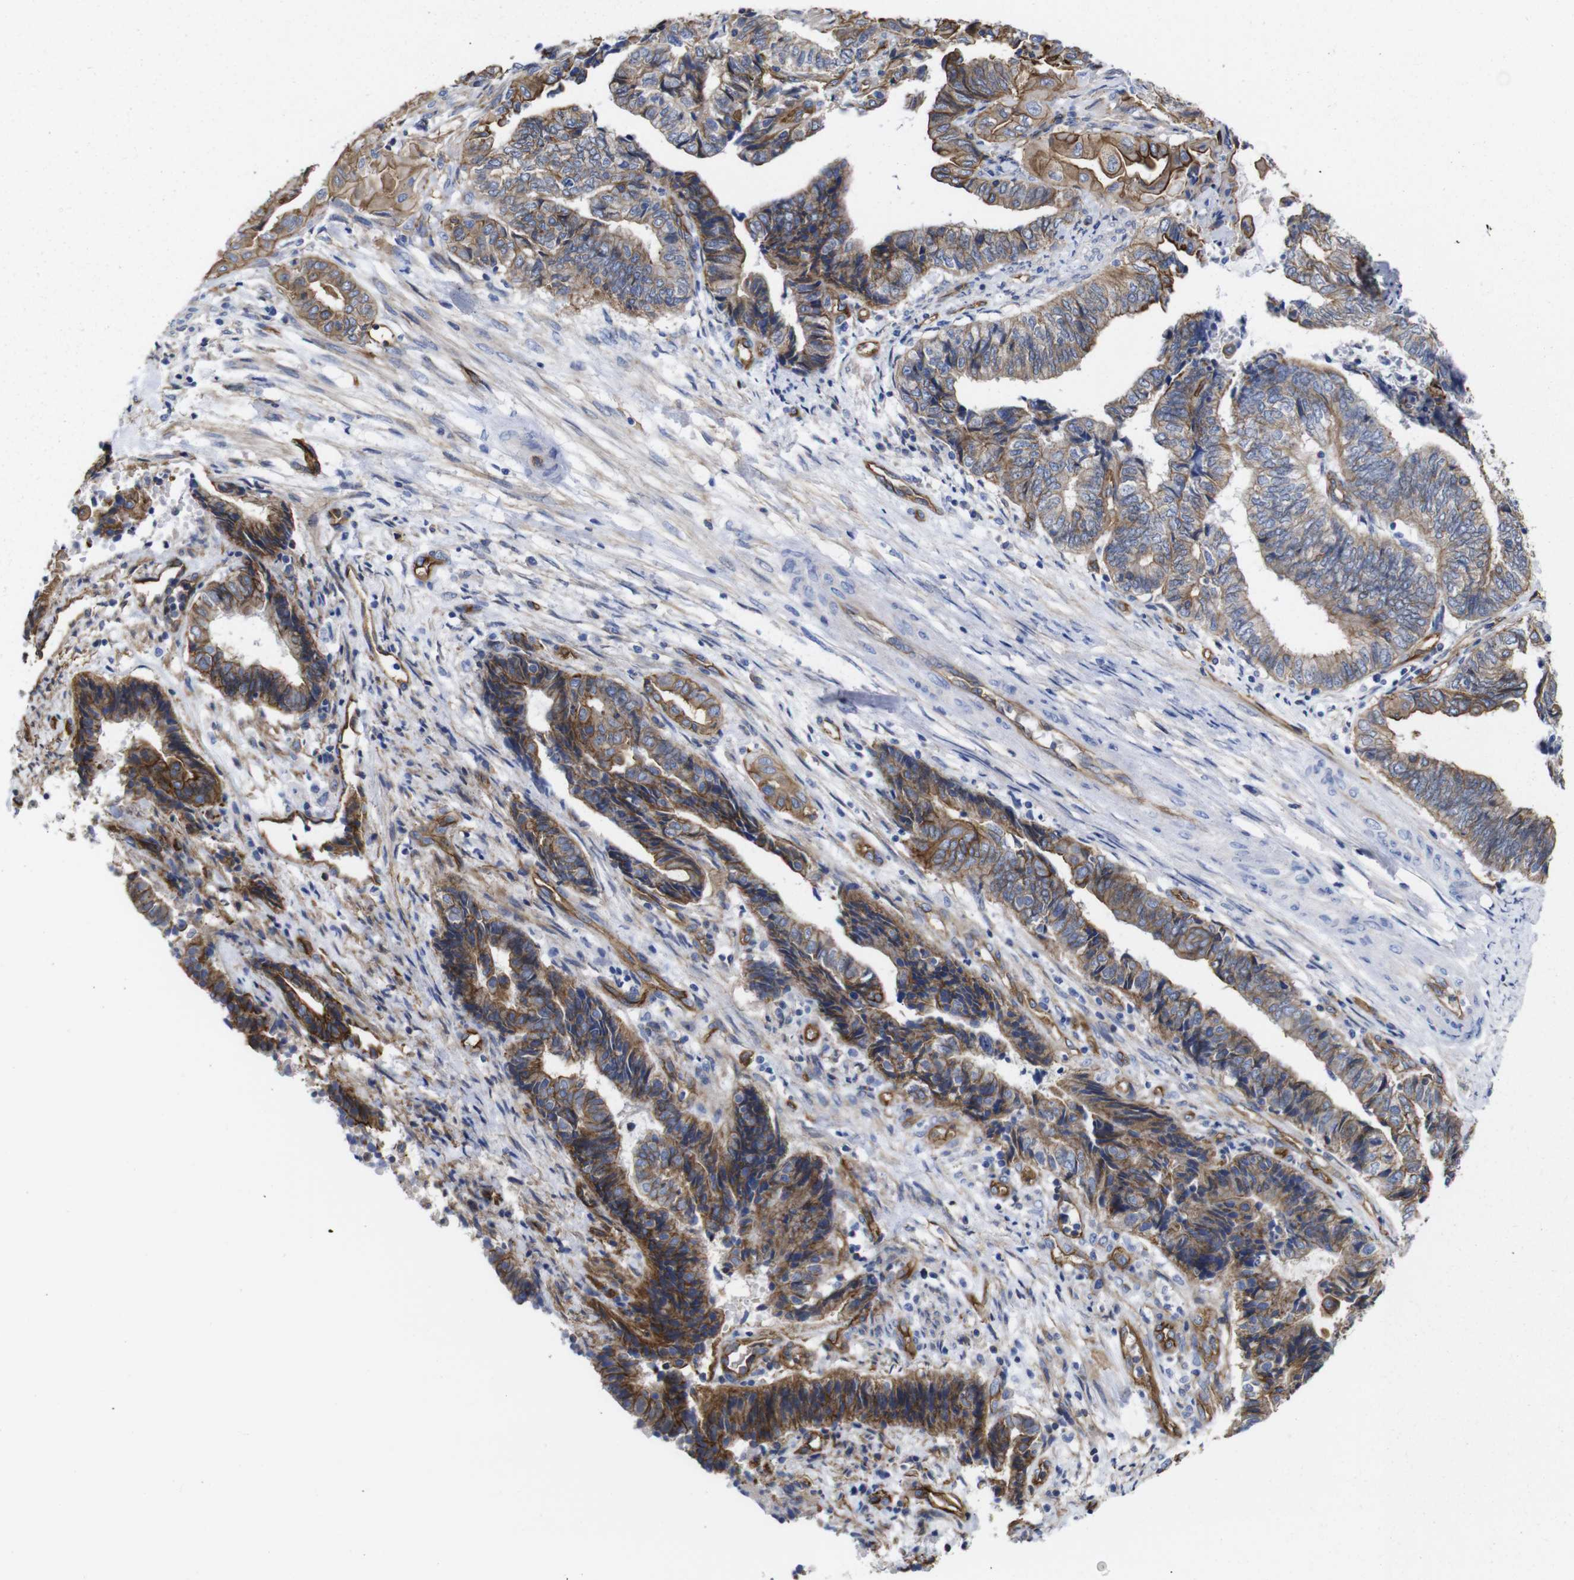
{"staining": {"intensity": "strong", "quantity": ">75%", "location": "cytoplasmic/membranous"}, "tissue": "endometrial cancer", "cell_type": "Tumor cells", "image_type": "cancer", "snomed": [{"axis": "morphology", "description": "Adenocarcinoma, NOS"}, {"axis": "topography", "description": "Uterus"}, {"axis": "topography", "description": "Endometrium"}], "caption": "Immunohistochemical staining of human endometrial cancer (adenocarcinoma) exhibits high levels of strong cytoplasmic/membranous protein staining in approximately >75% of tumor cells.", "gene": "SPTBN1", "patient": {"sex": "female", "age": 70}}